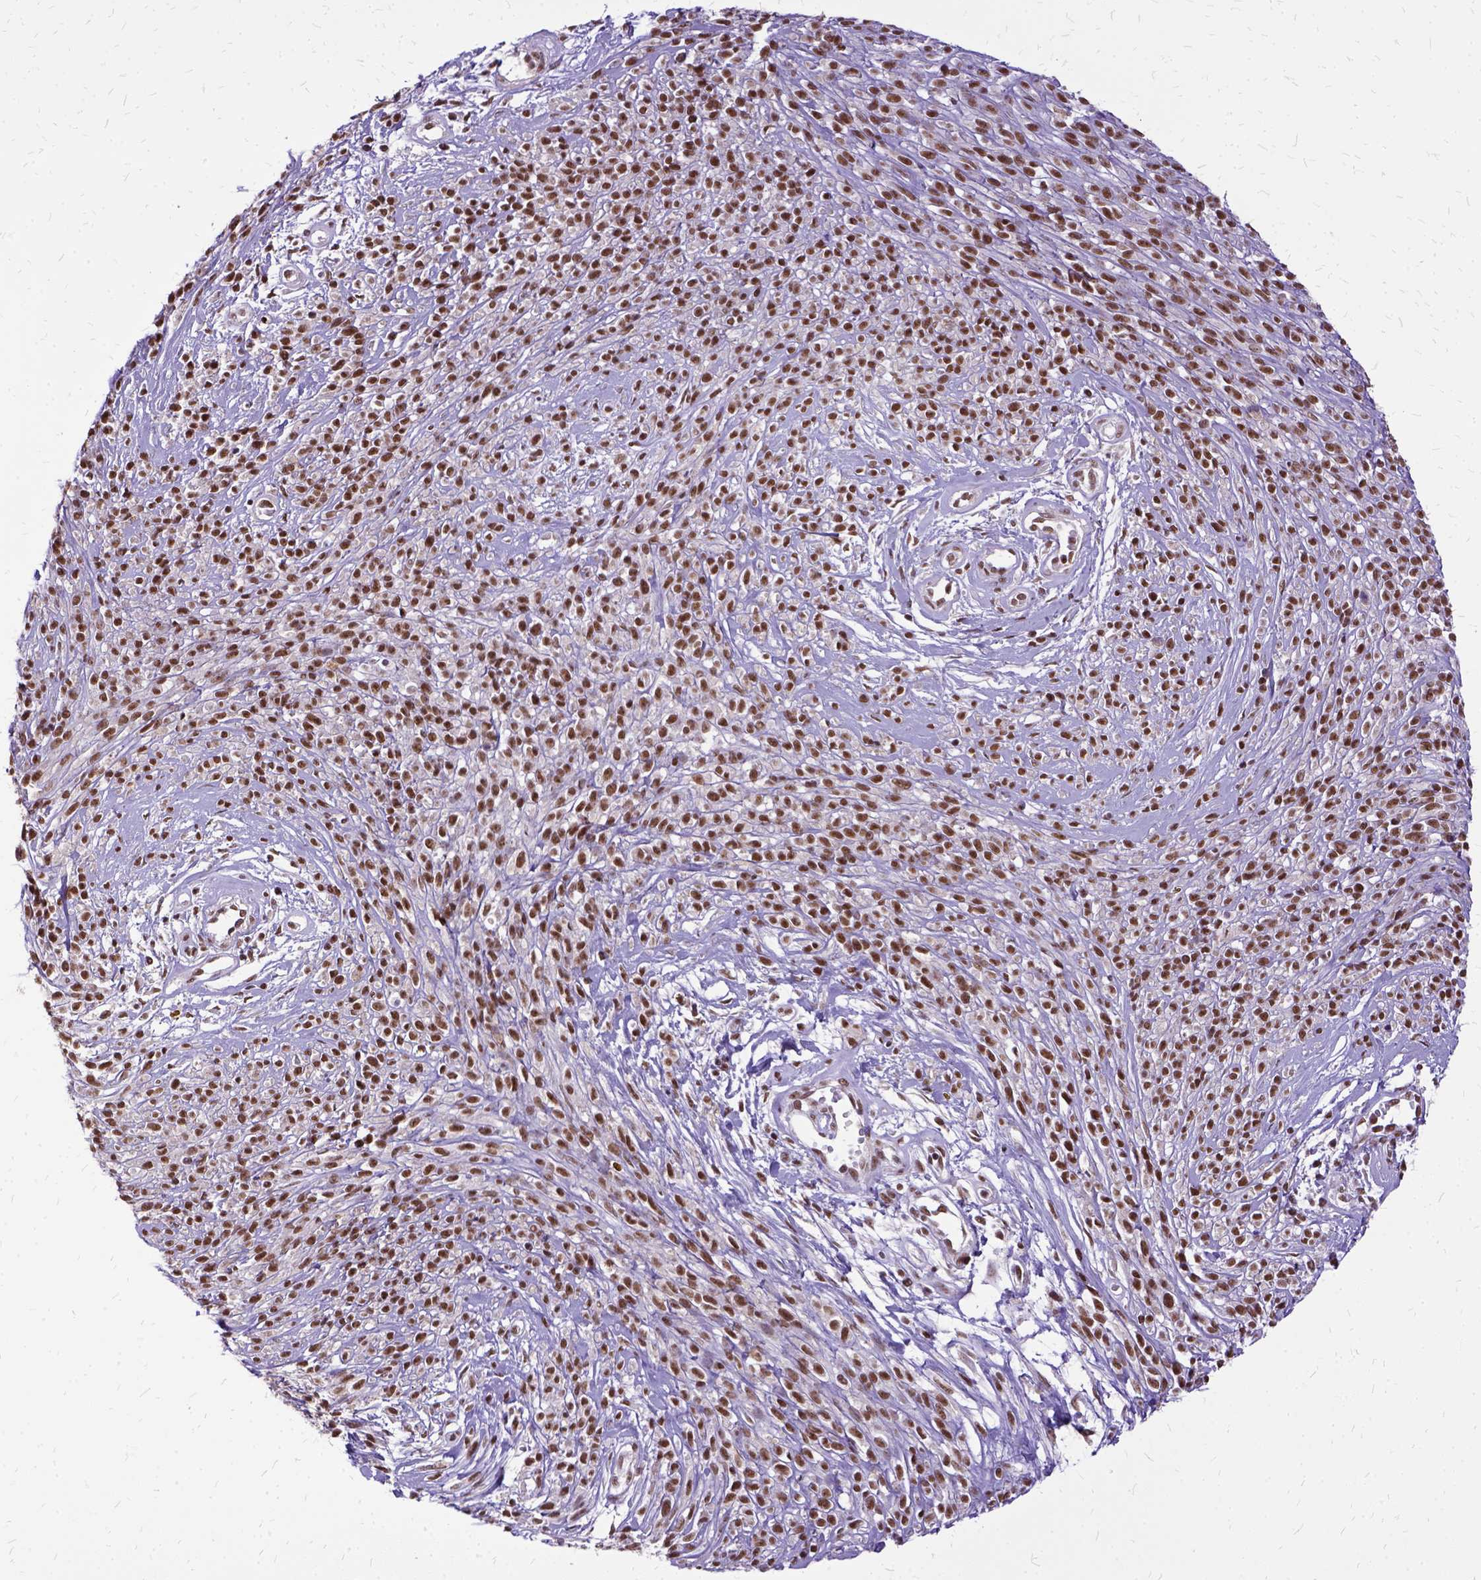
{"staining": {"intensity": "strong", "quantity": ">75%", "location": "nuclear"}, "tissue": "melanoma", "cell_type": "Tumor cells", "image_type": "cancer", "snomed": [{"axis": "morphology", "description": "Malignant melanoma, NOS"}, {"axis": "topography", "description": "Skin"}, {"axis": "topography", "description": "Skin of trunk"}], "caption": "High-magnification brightfield microscopy of melanoma stained with DAB (3,3'-diaminobenzidine) (brown) and counterstained with hematoxylin (blue). tumor cells exhibit strong nuclear positivity is seen in approximately>75% of cells.", "gene": "SETD1A", "patient": {"sex": "male", "age": 74}}